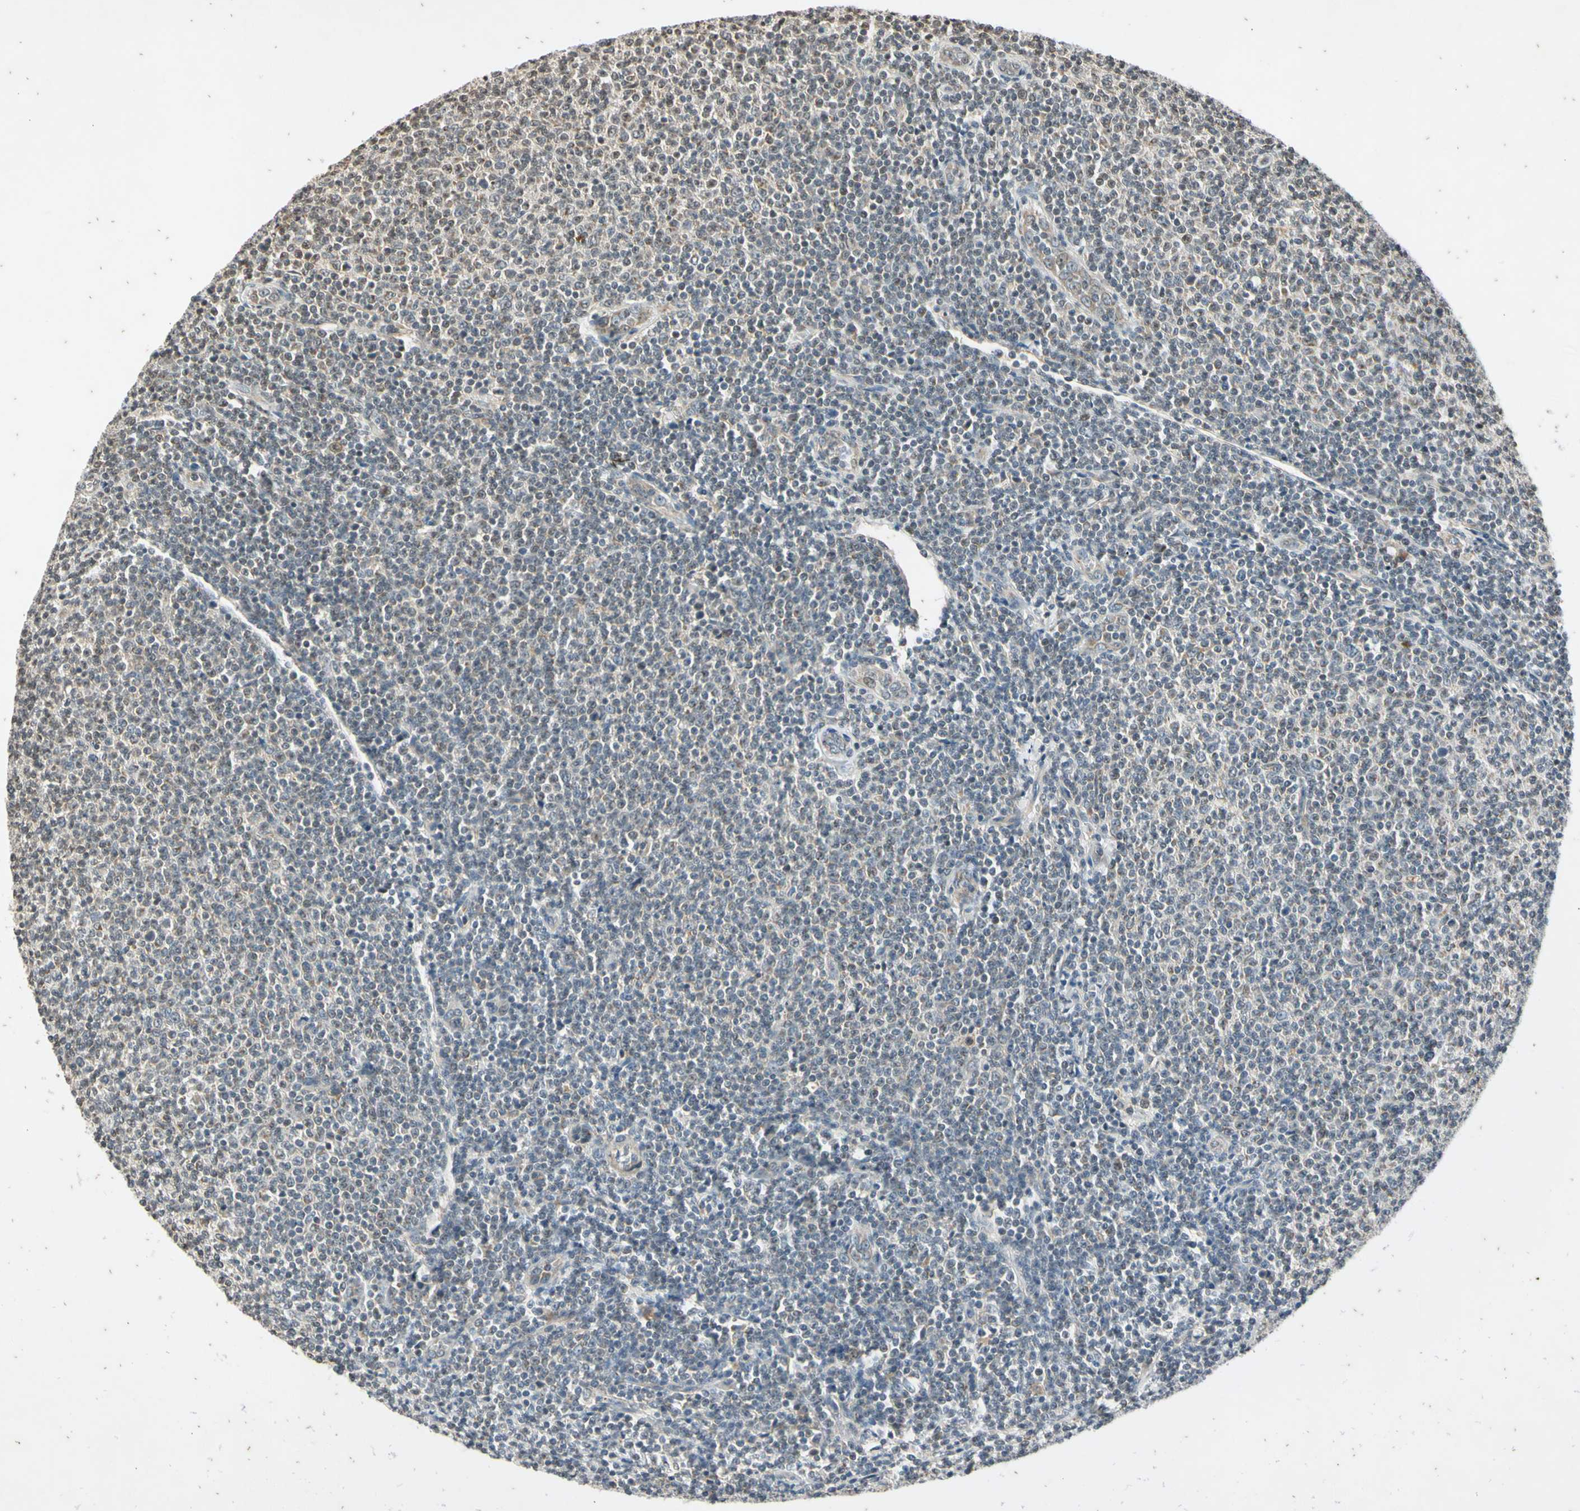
{"staining": {"intensity": "negative", "quantity": "none", "location": "none"}, "tissue": "lymphoma", "cell_type": "Tumor cells", "image_type": "cancer", "snomed": [{"axis": "morphology", "description": "Malignant lymphoma, non-Hodgkin's type, Low grade"}, {"axis": "topography", "description": "Lymph node"}], "caption": "Tumor cells are negative for brown protein staining in low-grade malignant lymphoma, non-Hodgkin's type.", "gene": "EFNB2", "patient": {"sex": "male", "age": 66}}